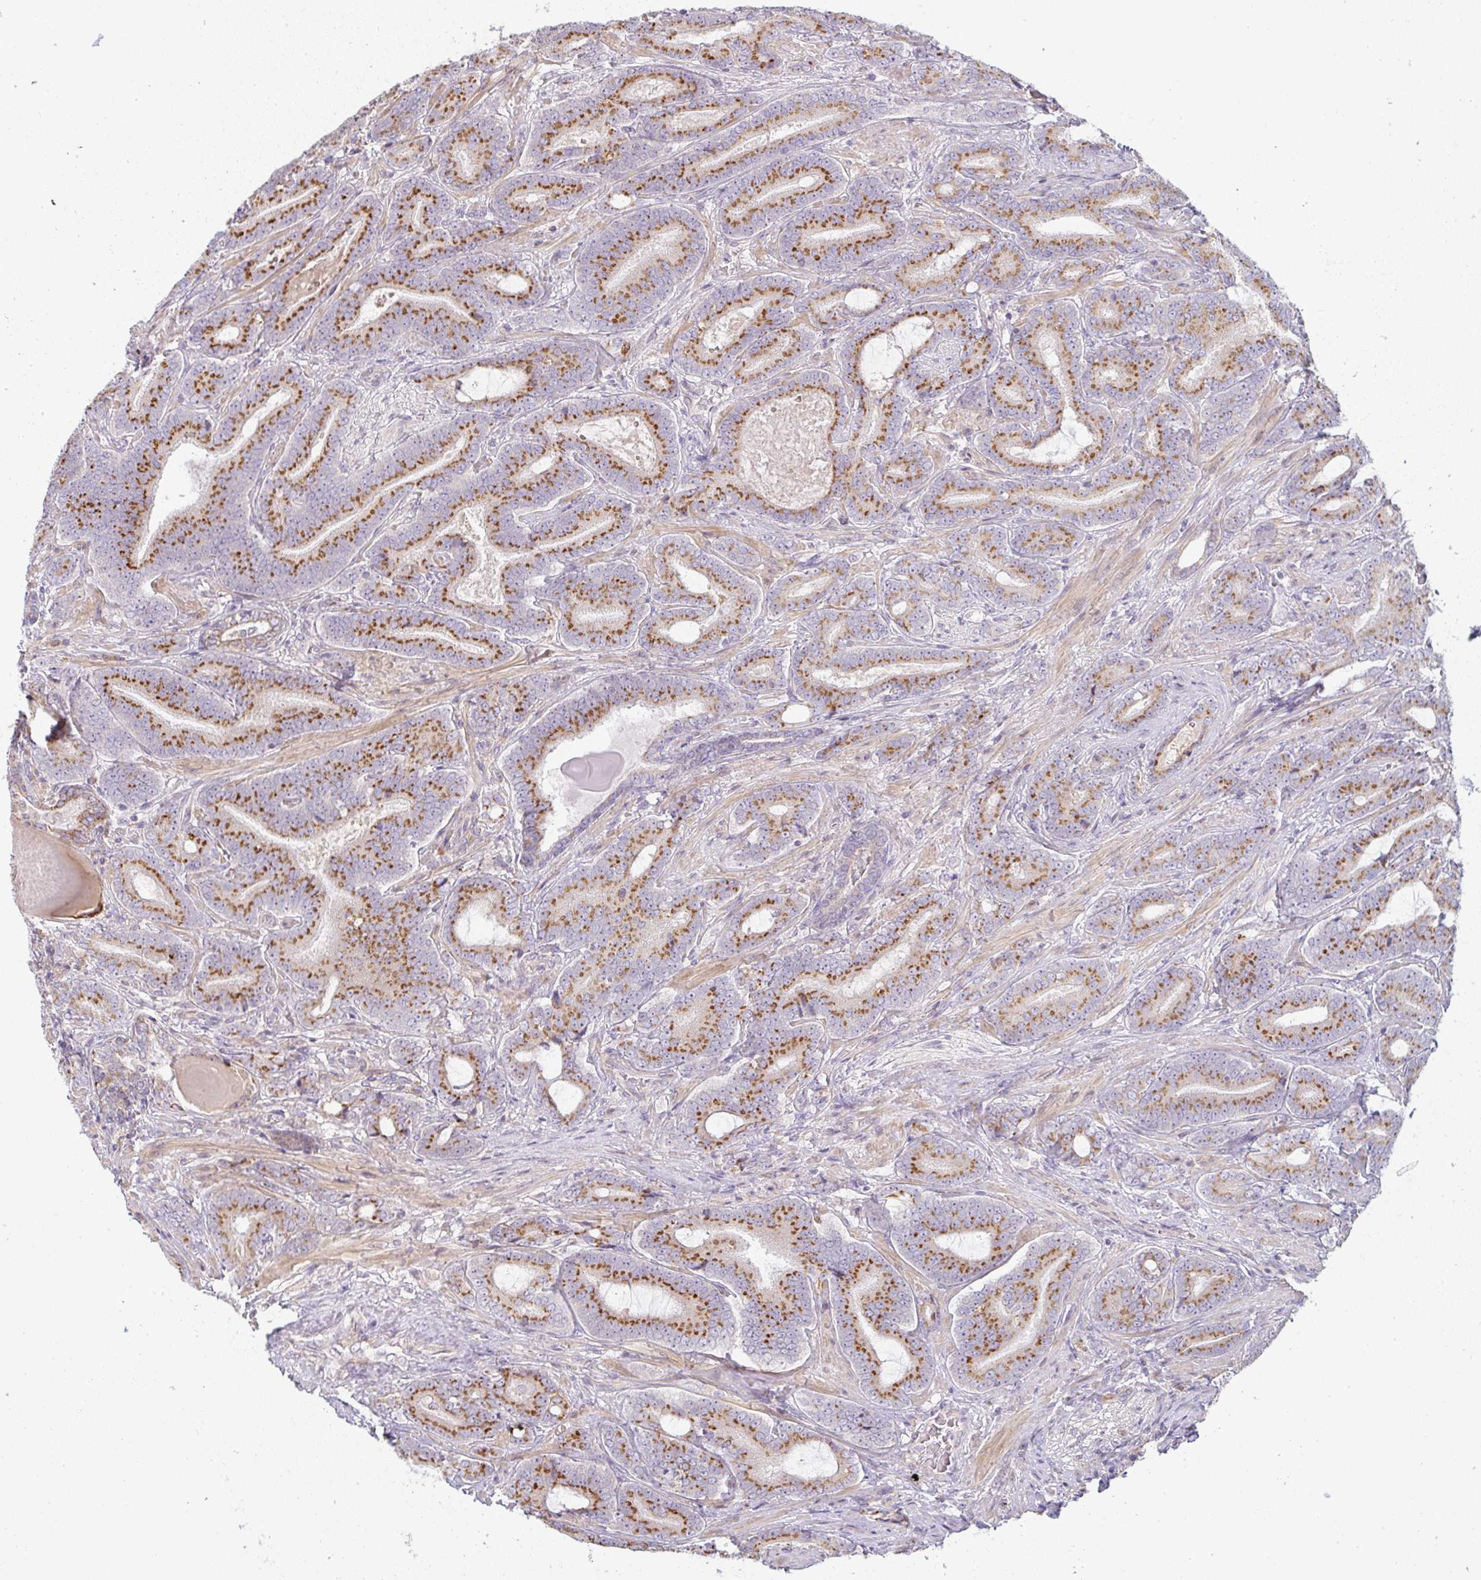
{"staining": {"intensity": "strong", "quantity": ">75%", "location": "cytoplasmic/membranous"}, "tissue": "prostate cancer", "cell_type": "Tumor cells", "image_type": "cancer", "snomed": [{"axis": "morphology", "description": "Adenocarcinoma, High grade"}, {"axis": "topography", "description": "Prostate"}], "caption": "About >75% of tumor cells in human prostate cancer show strong cytoplasmic/membranous protein expression as visualized by brown immunohistochemical staining.", "gene": "MOB1A", "patient": {"sex": "male", "age": 62}}